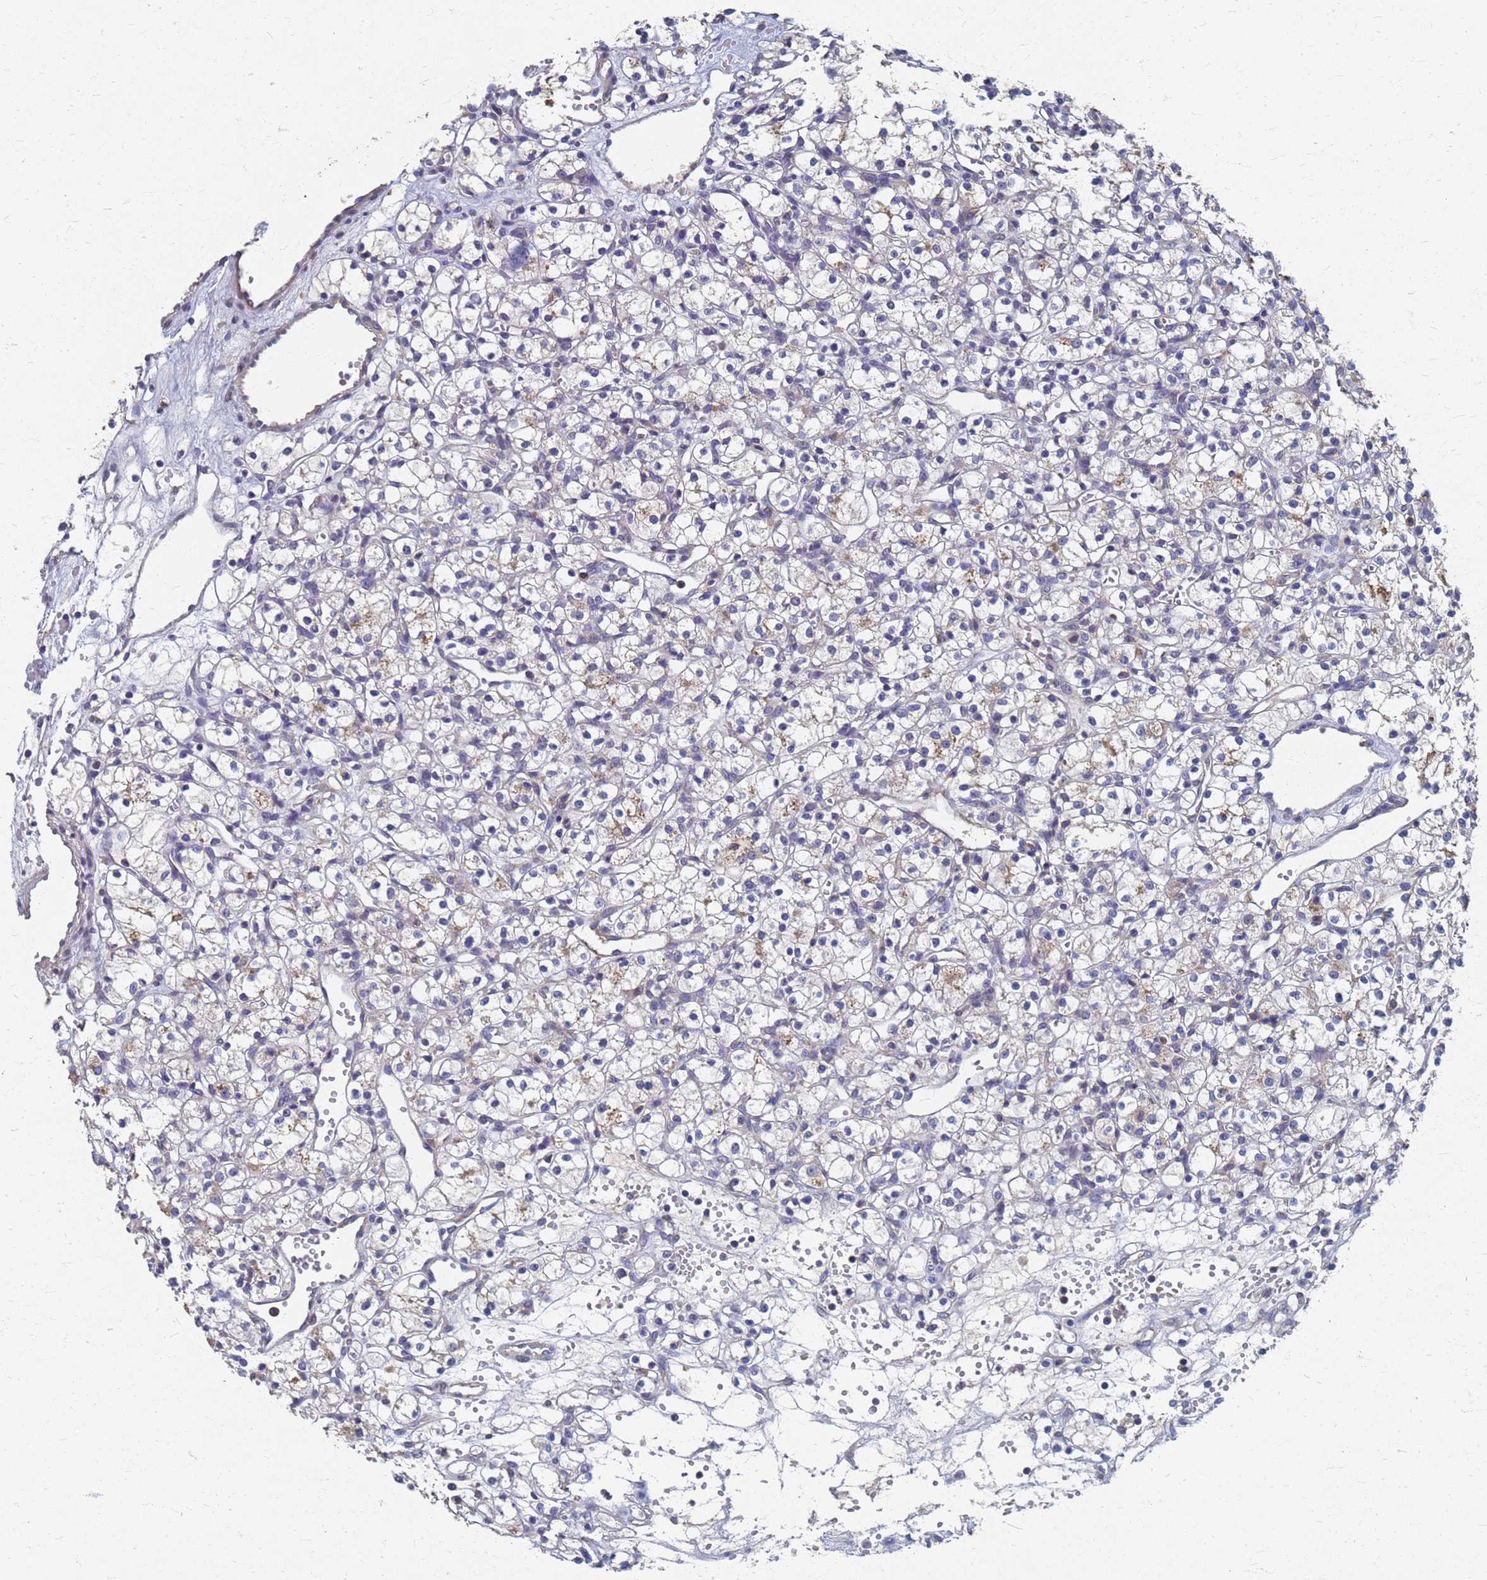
{"staining": {"intensity": "negative", "quantity": "none", "location": "none"}, "tissue": "renal cancer", "cell_type": "Tumor cells", "image_type": "cancer", "snomed": [{"axis": "morphology", "description": "Adenocarcinoma, NOS"}, {"axis": "topography", "description": "Kidney"}], "caption": "Tumor cells show no significant protein positivity in renal cancer. (DAB IHC visualized using brightfield microscopy, high magnification).", "gene": "KRCC1", "patient": {"sex": "female", "age": 59}}